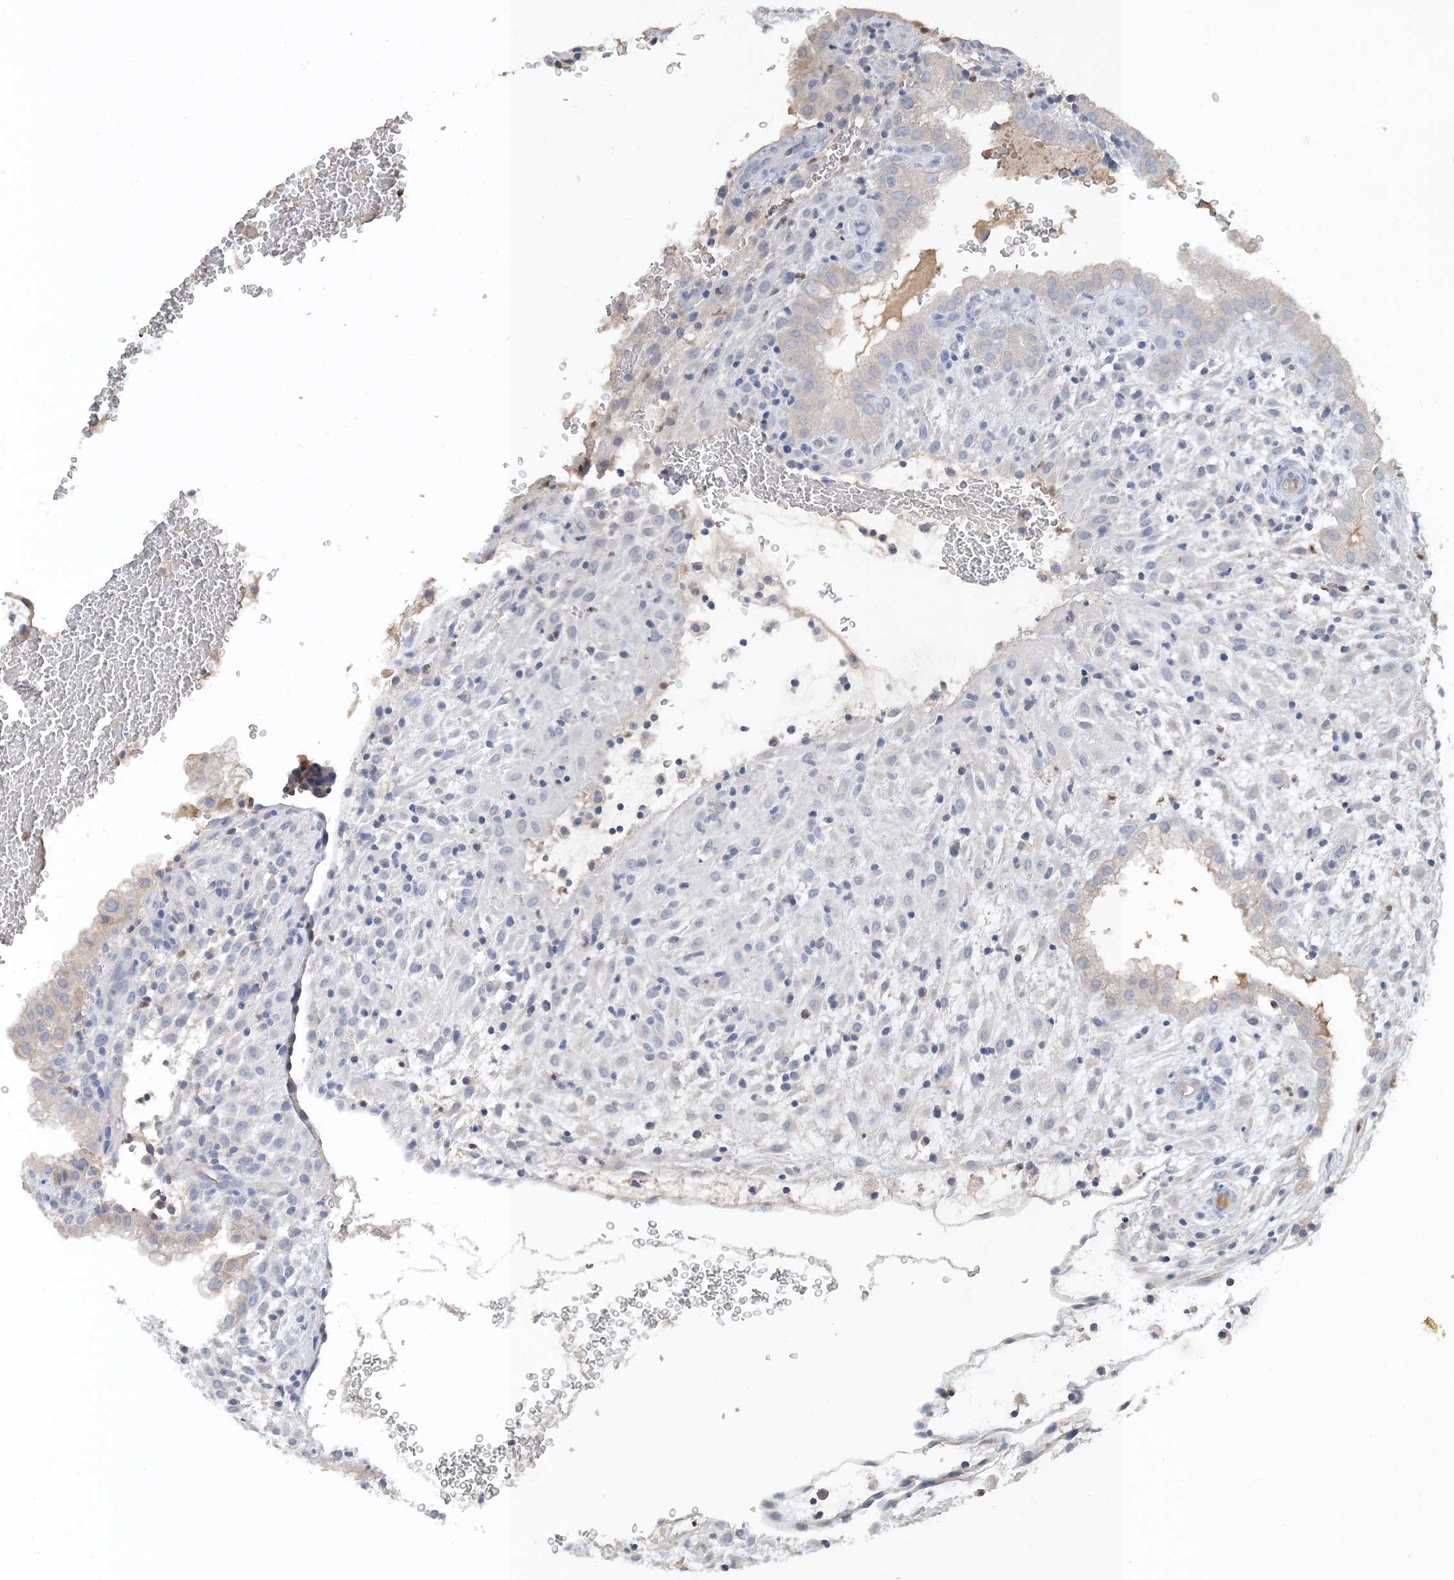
{"staining": {"intensity": "negative", "quantity": "none", "location": "none"}, "tissue": "placenta", "cell_type": "Decidual cells", "image_type": "normal", "snomed": [{"axis": "morphology", "description": "Normal tissue, NOS"}, {"axis": "topography", "description": "Placenta"}], "caption": "This is a image of immunohistochemistry staining of benign placenta, which shows no expression in decidual cells. (Immunohistochemistry, brightfield microscopy, high magnification).", "gene": "CTRL", "patient": {"sex": "female", "age": 35}}